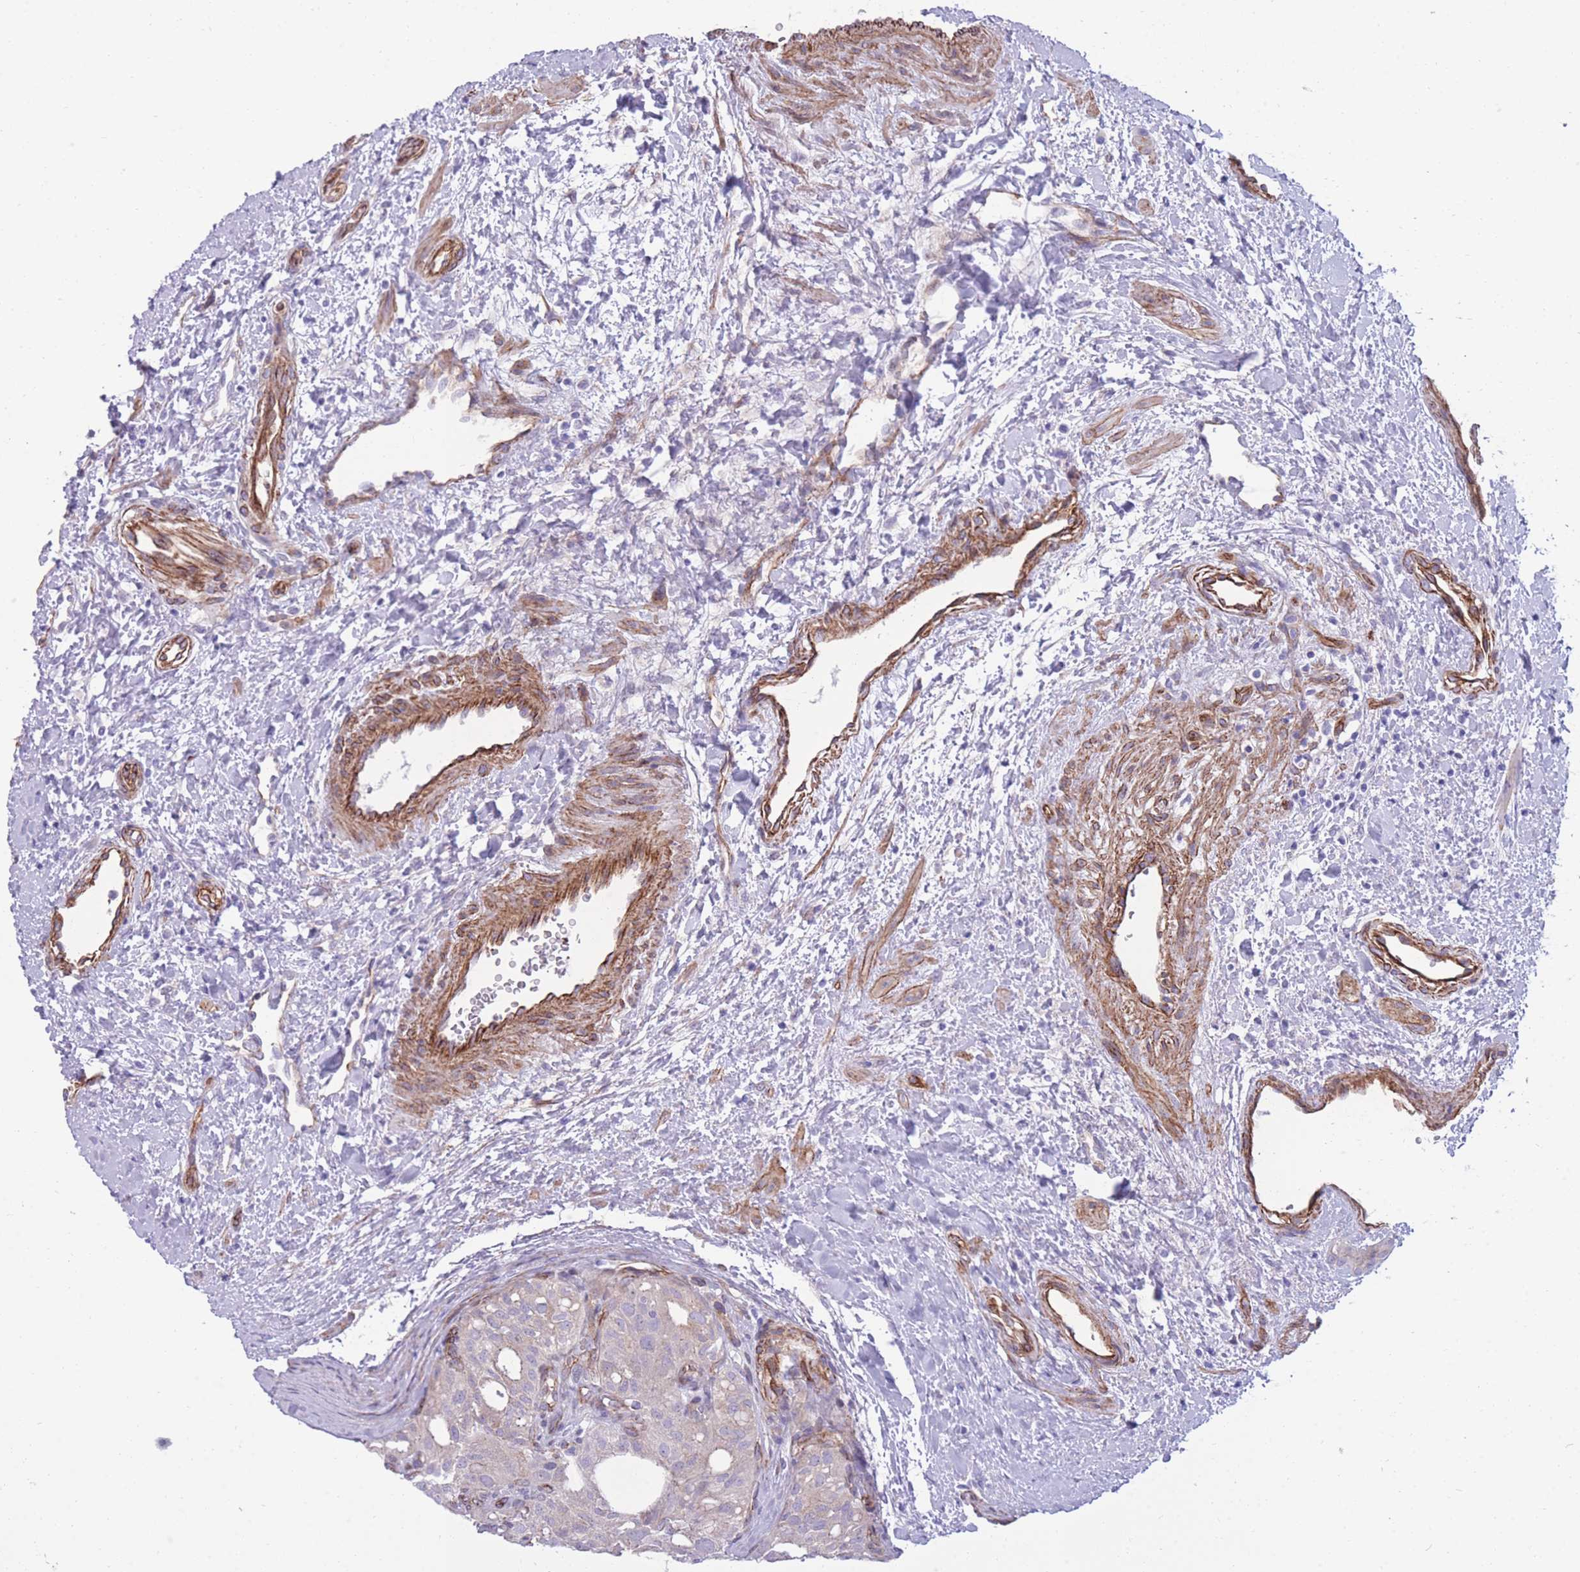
{"staining": {"intensity": "weak", "quantity": "<25%", "location": "cytoplasmic/membranous"}, "tissue": "thyroid cancer", "cell_type": "Tumor cells", "image_type": "cancer", "snomed": [{"axis": "morphology", "description": "Follicular adenoma carcinoma, NOS"}, {"axis": "topography", "description": "Thyroid gland"}], "caption": "Tumor cells show no significant protein positivity in thyroid cancer.", "gene": "RGS11", "patient": {"sex": "male", "age": 75}}